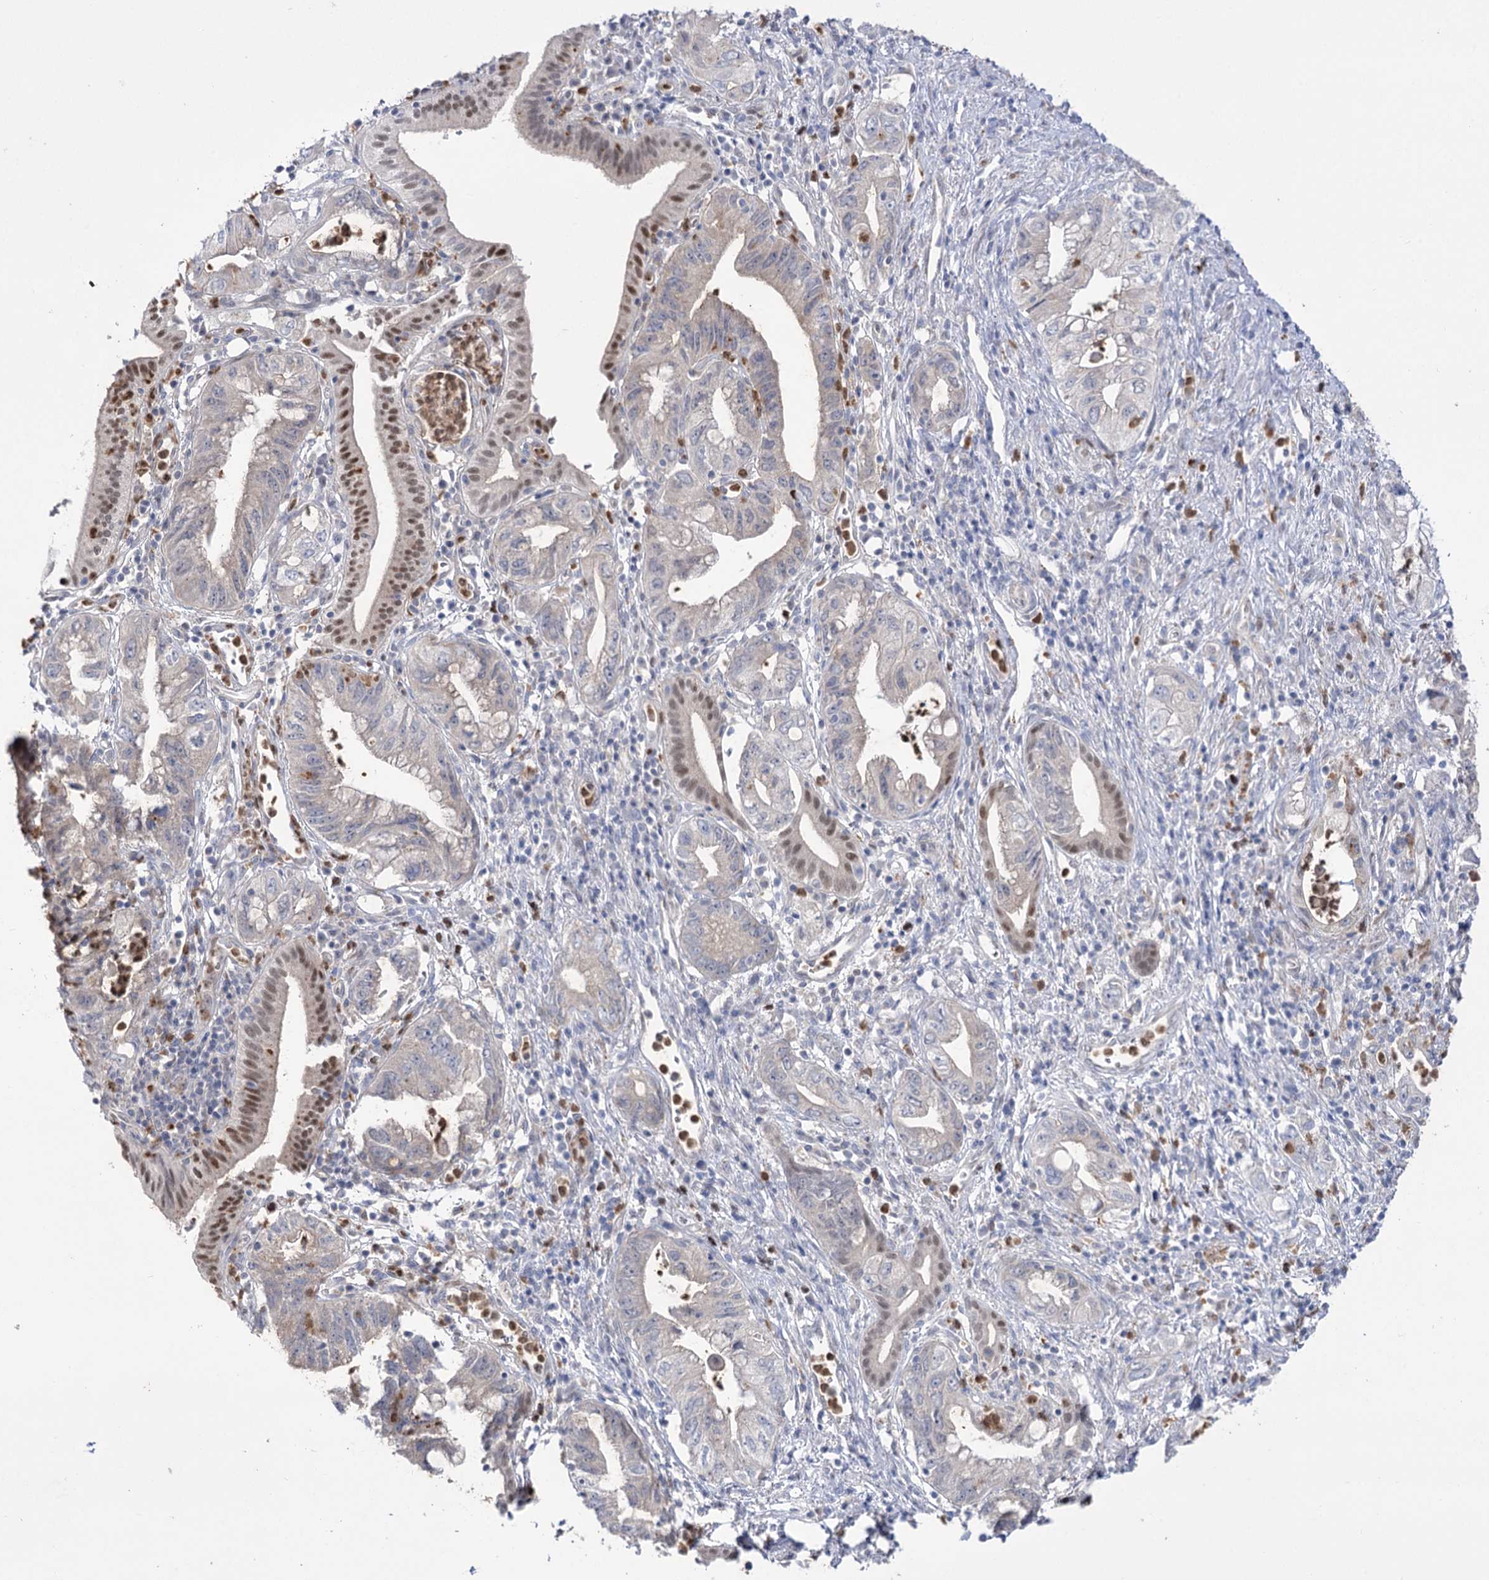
{"staining": {"intensity": "moderate", "quantity": "<25%", "location": "nuclear"}, "tissue": "pancreatic cancer", "cell_type": "Tumor cells", "image_type": "cancer", "snomed": [{"axis": "morphology", "description": "Adenocarcinoma, NOS"}, {"axis": "topography", "description": "Pancreas"}], "caption": "Pancreatic adenocarcinoma tissue displays moderate nuclear expression in about <25% of tumor cells The protein of interest is stained brown, and the nuclei are stained in blue (DAB (3,3'-diaminobenzidine) IHC with brightfield microscopy, high magnification).", "gene": "SIAE", "patient": {"sex": "female", "age": 73}}